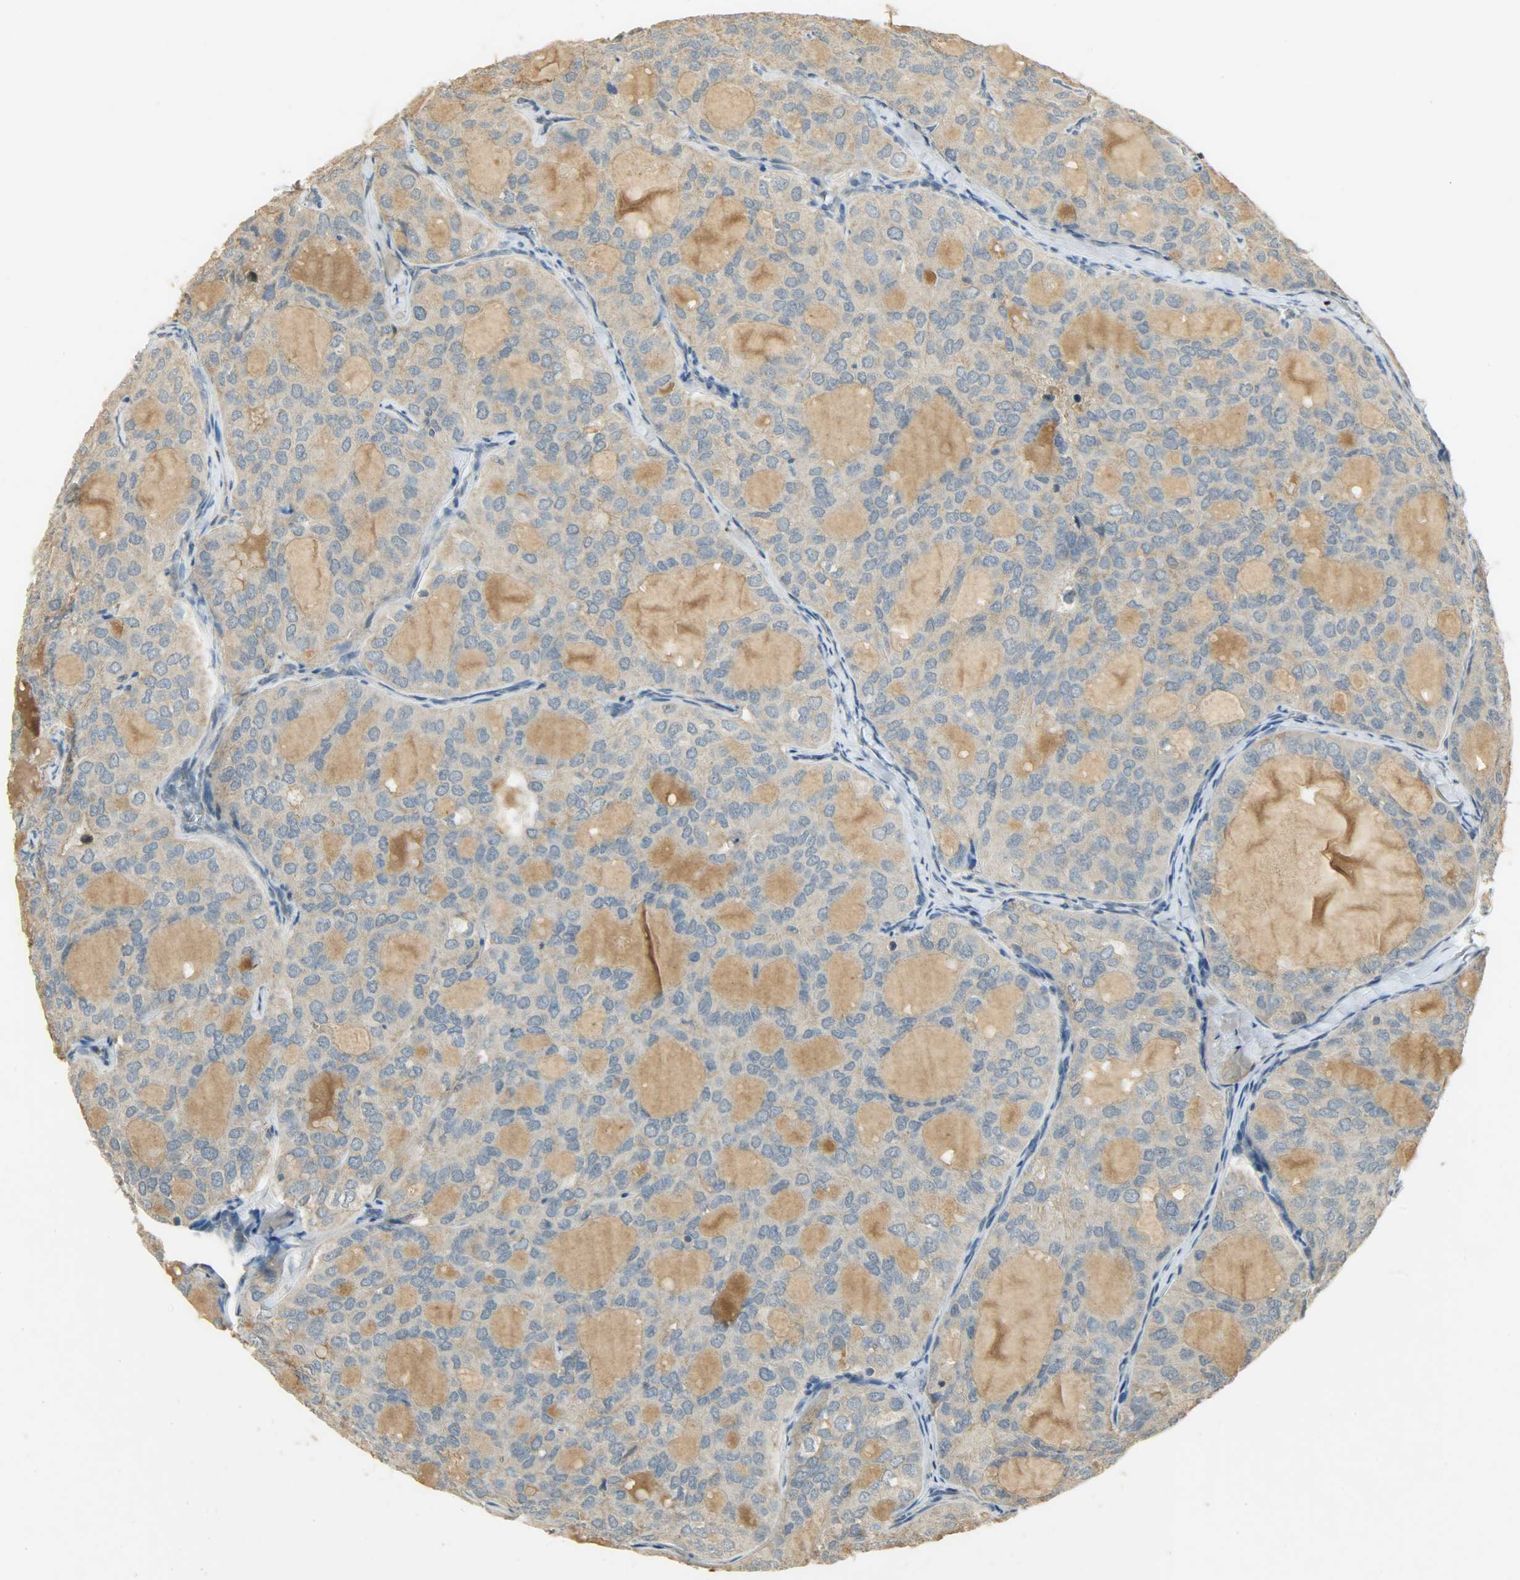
{"staining": {"intensity": "weak", "quantity": ">75%", "location": "cytoplasmic/membranous"}, "tissue": "thyroid cancer", "cell_type": "Tumor cells", "image_type": "cancer", "snomed": [{"axis": "morphology", "description": "Follicular adenoma carcinoma, NOS"}, {"axis": "topography", "description": "Thyroid gland"}], "caption": "Protein expression analysis of human follicular adenoma carcinoma (thyroid) reveals weak cytoplasmic/membranous expression in approximately >75% of tumor cells.", "gene": "HDHD5", "patient": {"sex": "male", "age": 75}}